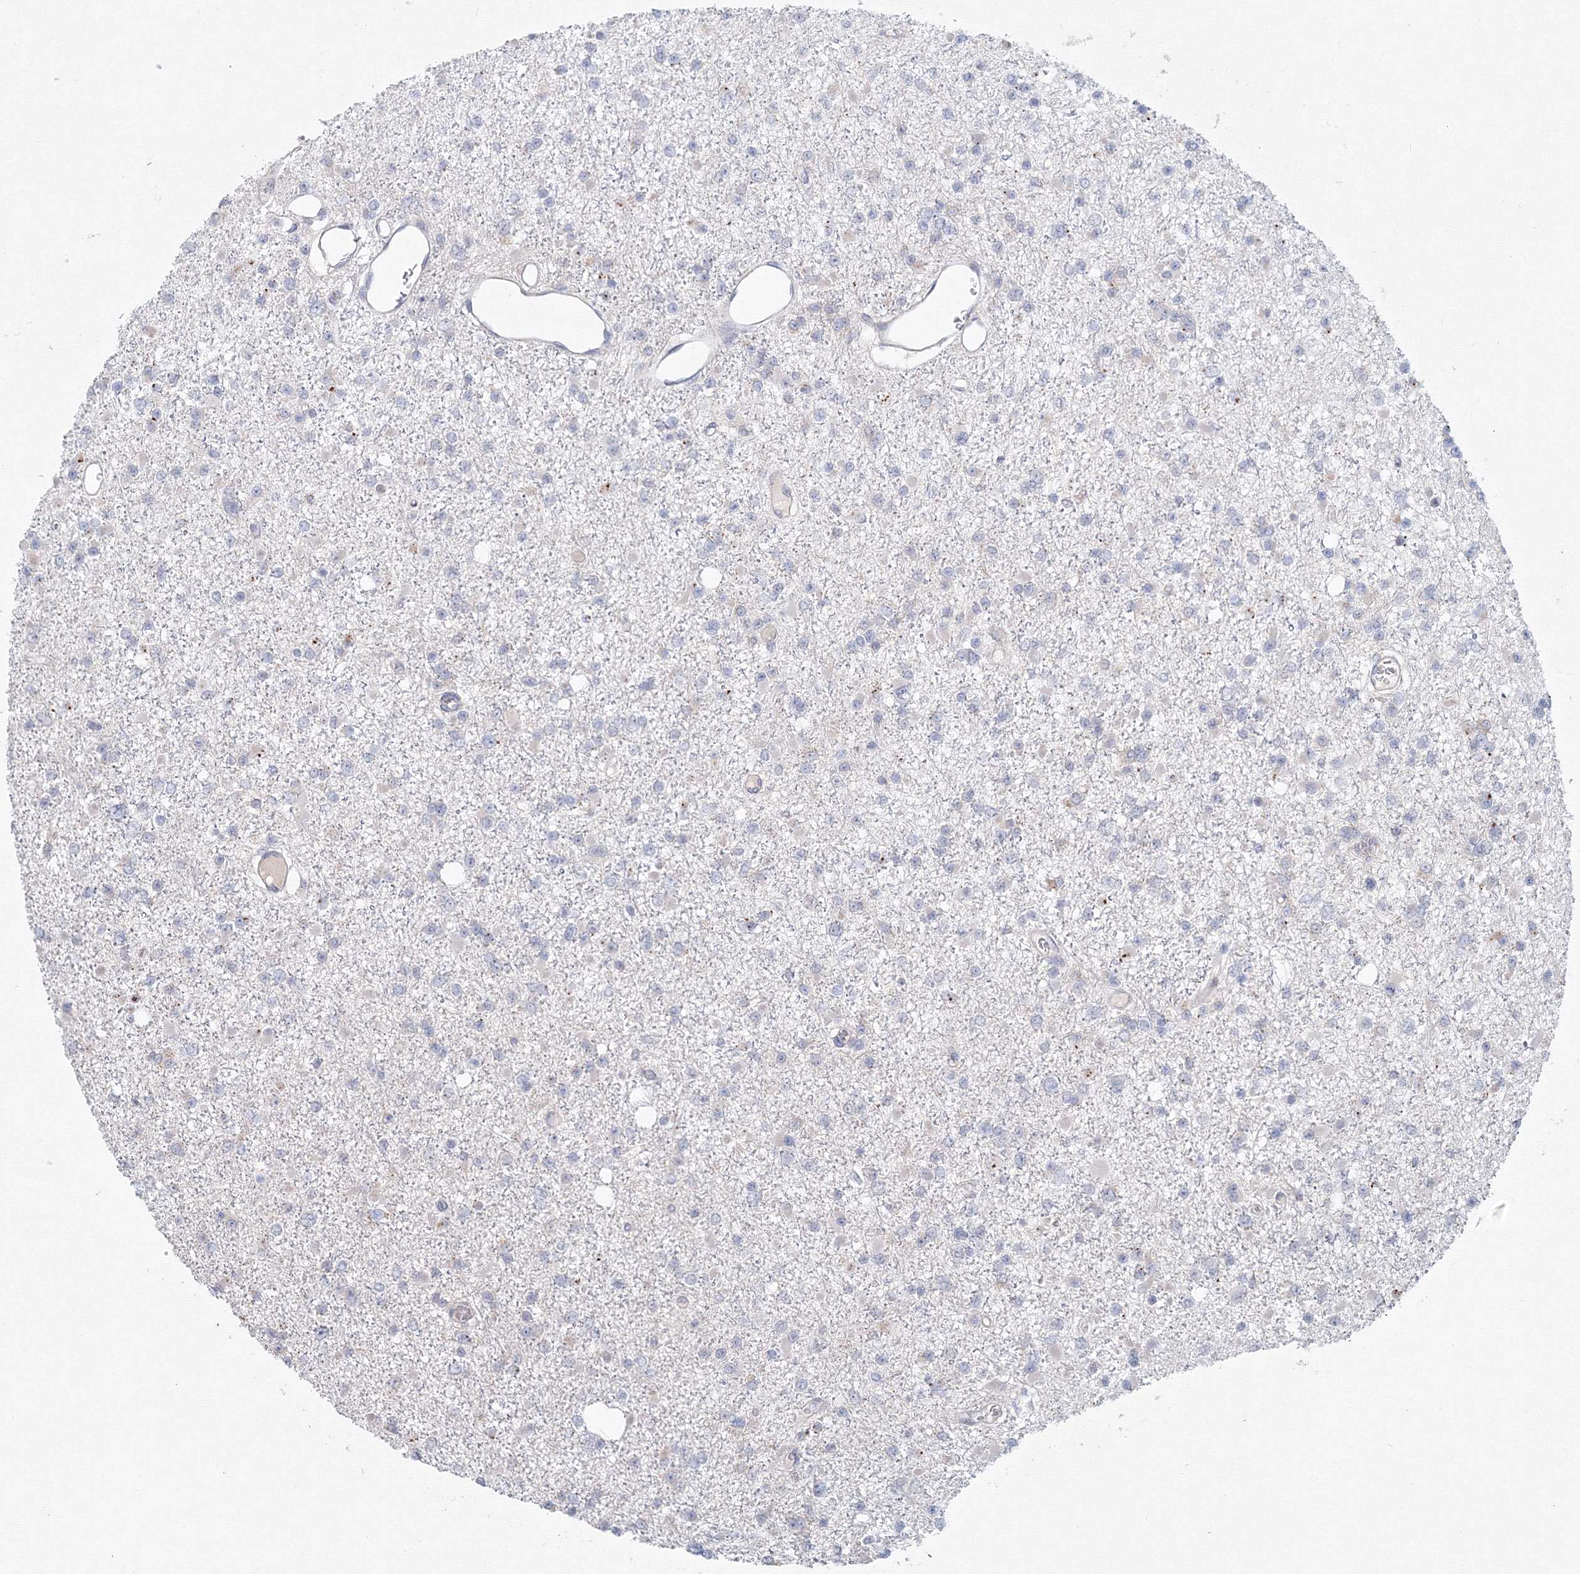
{"staining": {"intensity": "negative", "quantity": "none", "location": "none"}, "tissue": "glioma", "cell_type": "Tumor cells", "image_type": "cancer", "snomed": [{"axis": "morphology", "description": "Glioma, malignant, Low grade"}, {"axis": "topography", "description": "Brain"}], "caption": "Glioma was stained to show a protein in brown. There is no significant expression in tumor cells. (DAB IHC with hematoxylin counter stain).", "gene": "SLC7A7", "patient": {"sex": "female", "age": 22}}